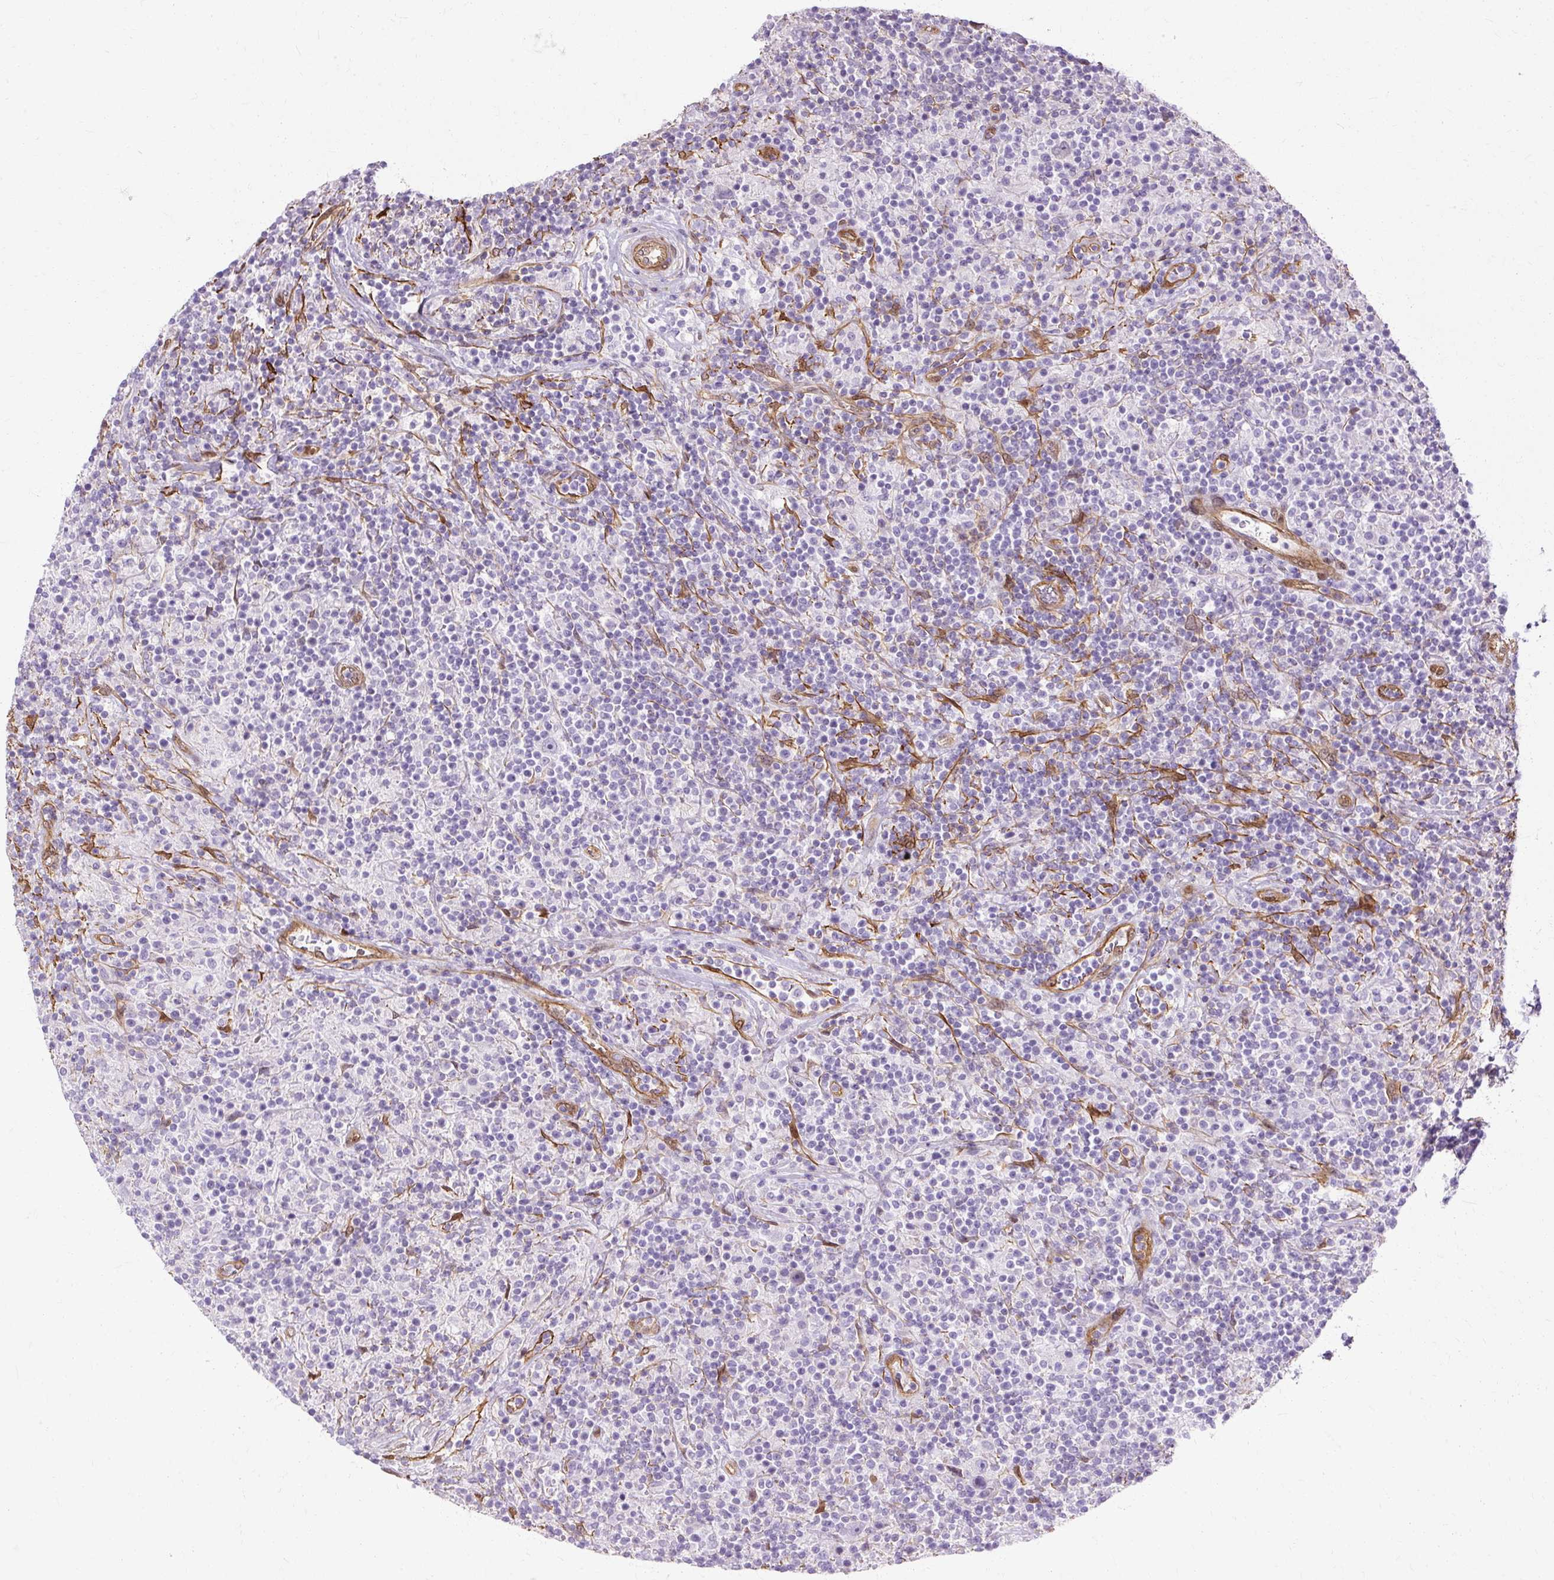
{"staining": {"intensity": "negative", "quantity": "none", "location": "none"}, "tissue": "lymphoma", "cell_type": "Tumor cells", "image_type": "cancer", "snomed": [{"axis": "morphology", "description": "Hodgkin's disease, NOS"}, {"axis": "topography", "description": "Lymph node"}], "caption": "Immunohistochemistry (IHC) photomicrograph of neoplastic tissue: lymphoma stained with DAB (3,3'-diaminobenzidine) reveals no significant protein expression in tumor cells.", "gene": "CNN3", "patient": {"sex": "male", "age": 70}}